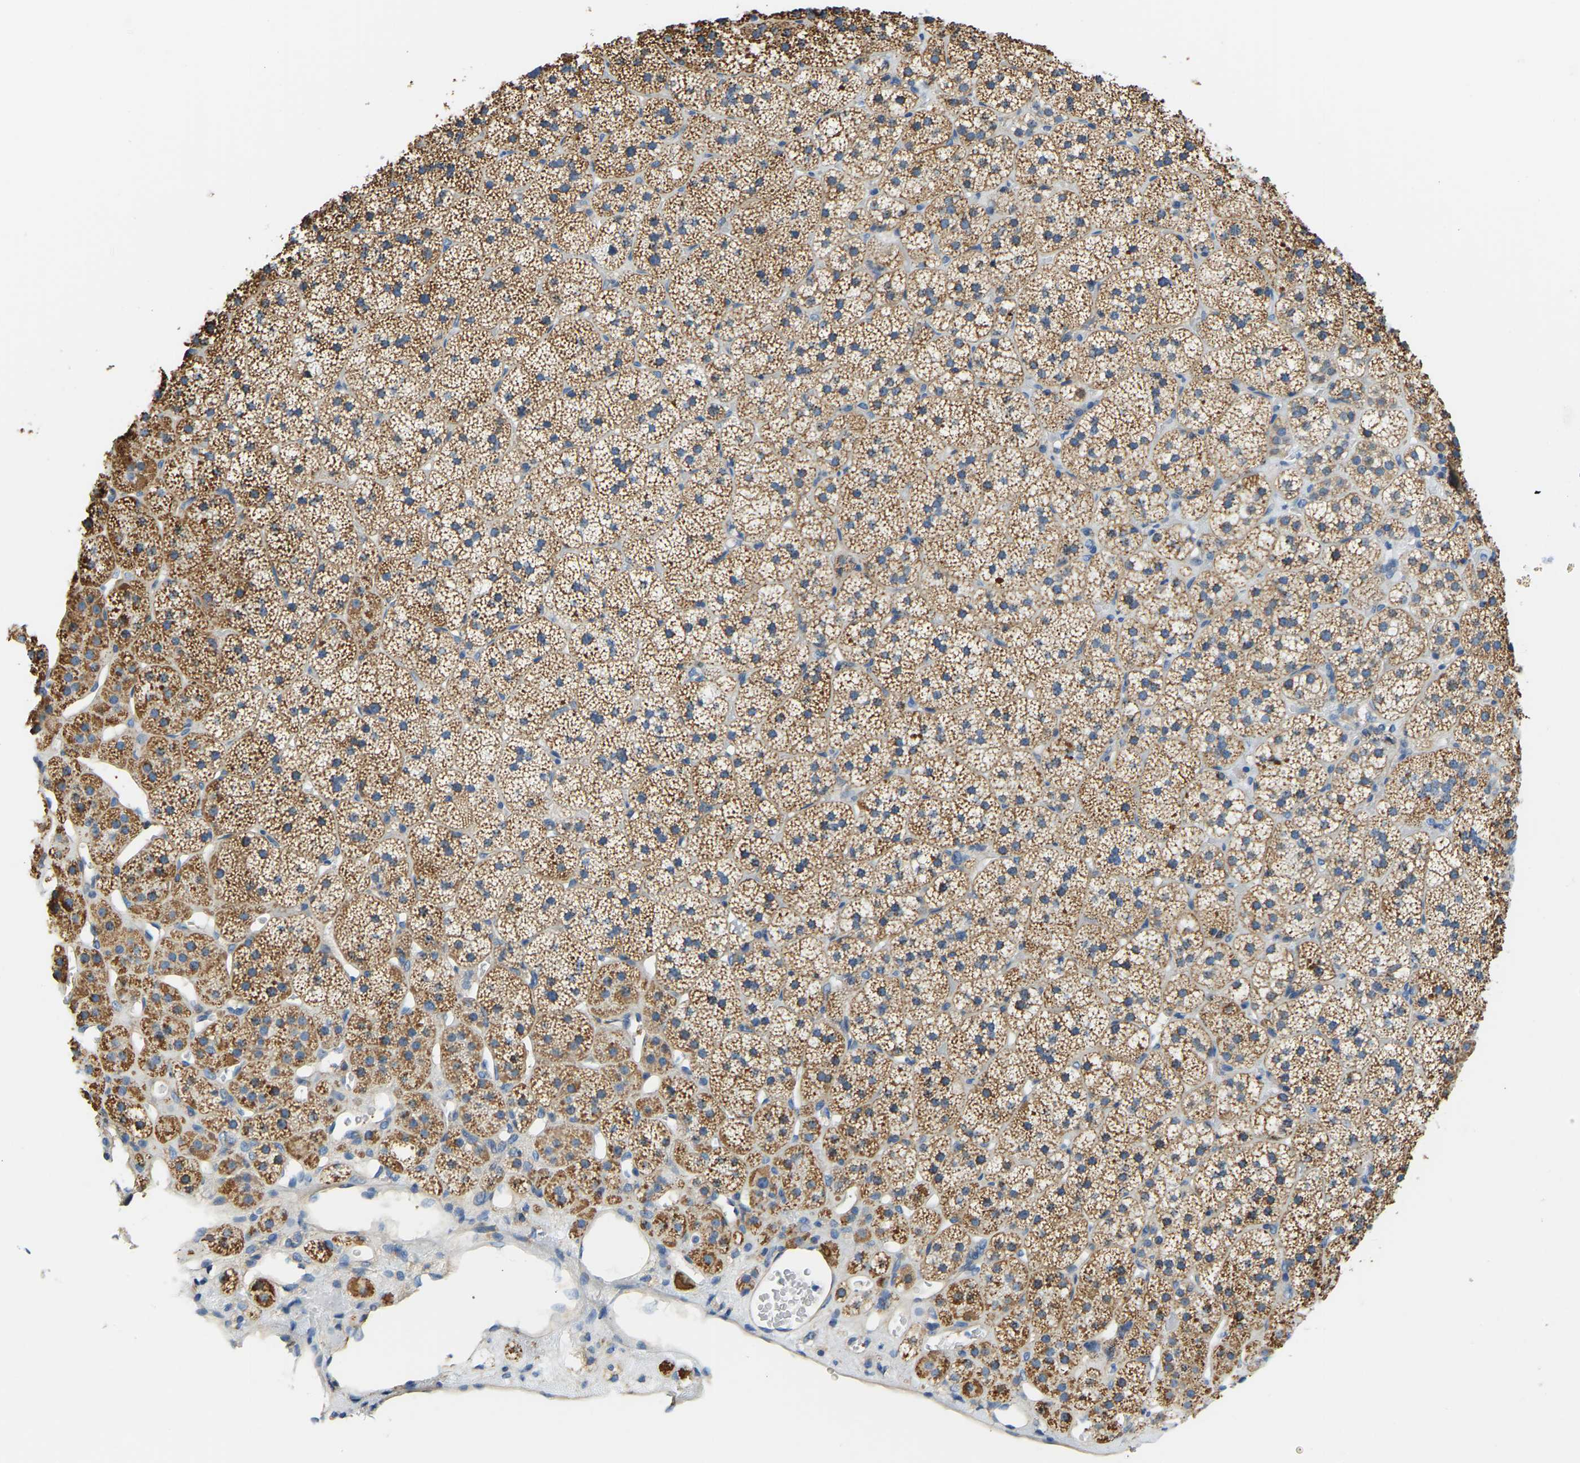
{"staining": {"intensity": "moderate", "quantity": ">75%", "location": "cytoplasmic/membranous"}, "tissue": "adrenal gland", "cell_type": "Glandular cells", "image_type": "normal", "snomed": [{"axis": "morphology", "description": "Normal tissue, NOS"}, {"axis": "topography", "description": "Adrenal gland"}], "caption": "Immunohistochemistry of normal adrenal gland shows medium levels of moderate cytoplasmic/membranous staining in approximately >75% of glandular cells. (brown staining indicates protein expression, while blue staining denotes nuclei).", "gene": "AHNAK", "patient": {"sex": "female", "age": 44}}